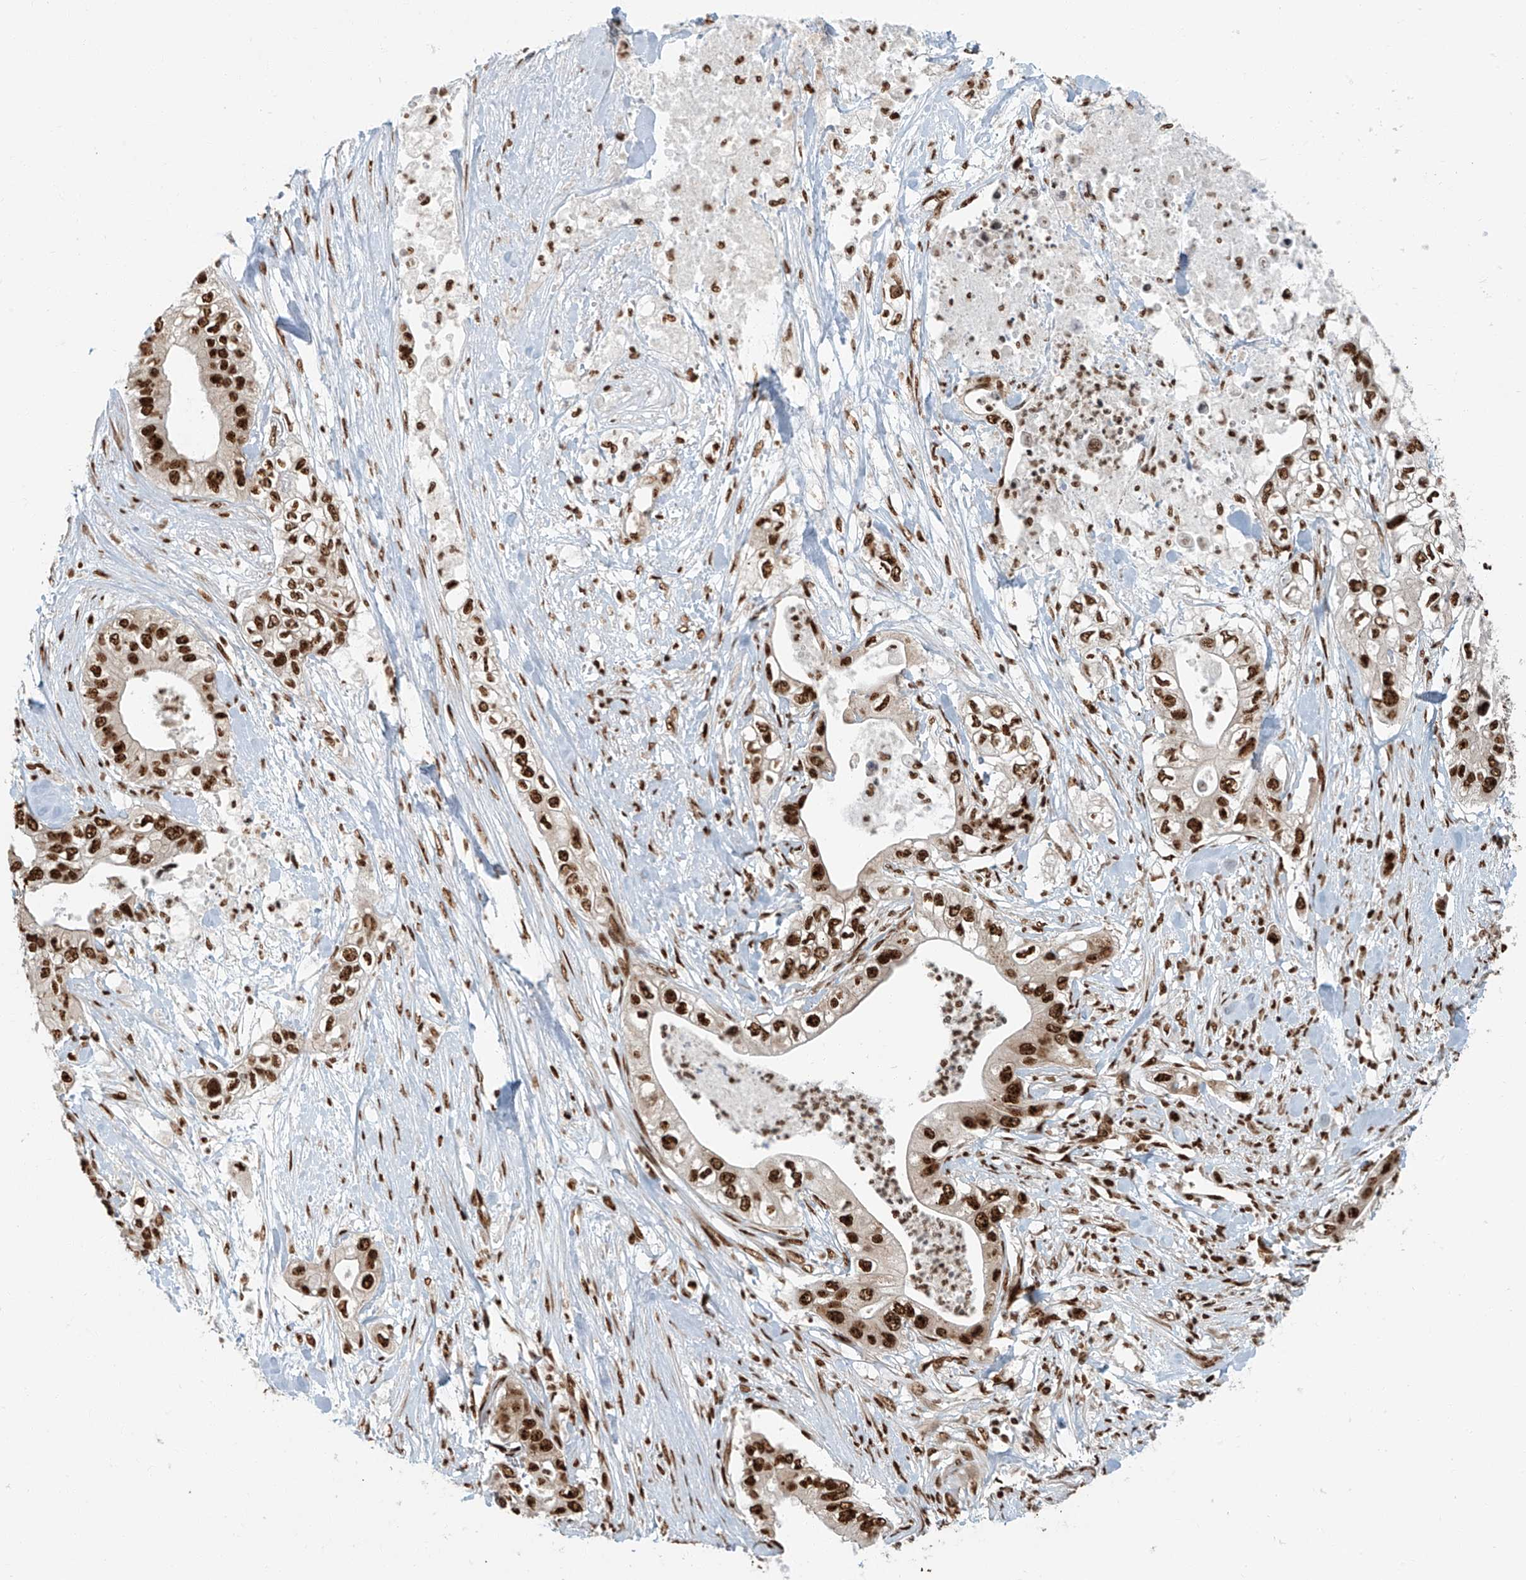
{"staining": {"intensity": "strong", "quantity": ">75%", "location": "nuclear"}, "tissue": "pancreatic cancer", "cell_type": "Tumor cells", "image_type": "cancer", "snomed": [{"axis": "morphology", "description": "Adenocarcinoma, NOS"}, {"axis": "topography", "description": "Pancreas"}], "caption": "Strong nuclear expression is identified in approximately >75% of tumor cells in pancreatic cancer (adenocarcinoma).", "gene": "FAM193B", "patient": {"sex": "female", "age": 78}}